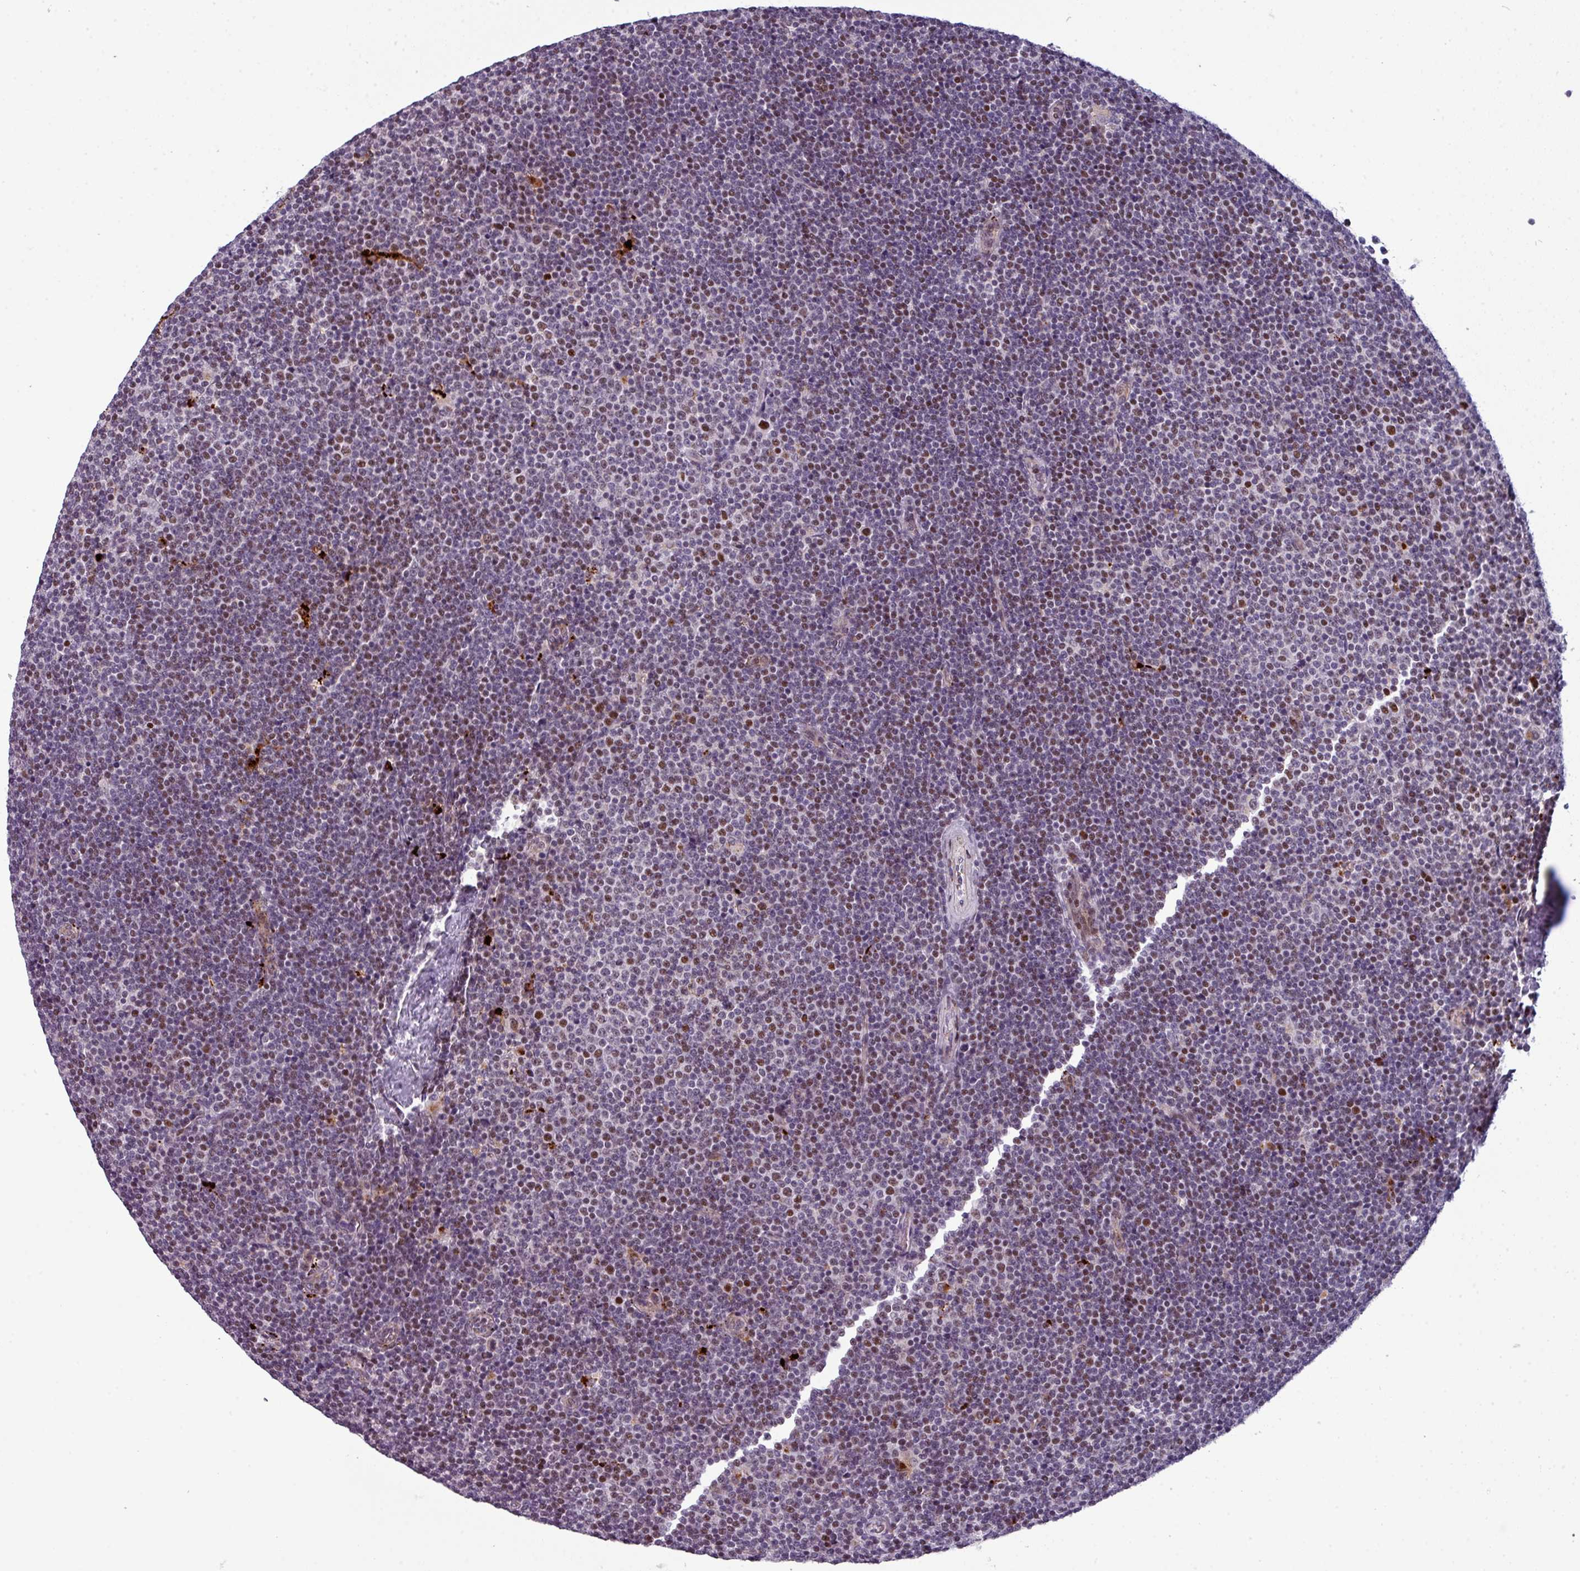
{"staining": {"intensity": "moderate", "quantity": "<25%", "location": "nuclear"}, "tissue": "lymphoma", "cell_type": "Tumor cells", "image_type": "cancer", "snomed": [{"axis": "morphology", "description": "Malignant lymphoma, non-Hodgkin's type, Low grade"}, {"axis": "topography", "description": "Lymph node"}], "caption": "The image reveals staining of lymphoma, revealing moderate nuclear protein staining (brown color) within tumor cells.", "gene": "TMEFF1", "patient": {"sex": "male", "age": 48}}